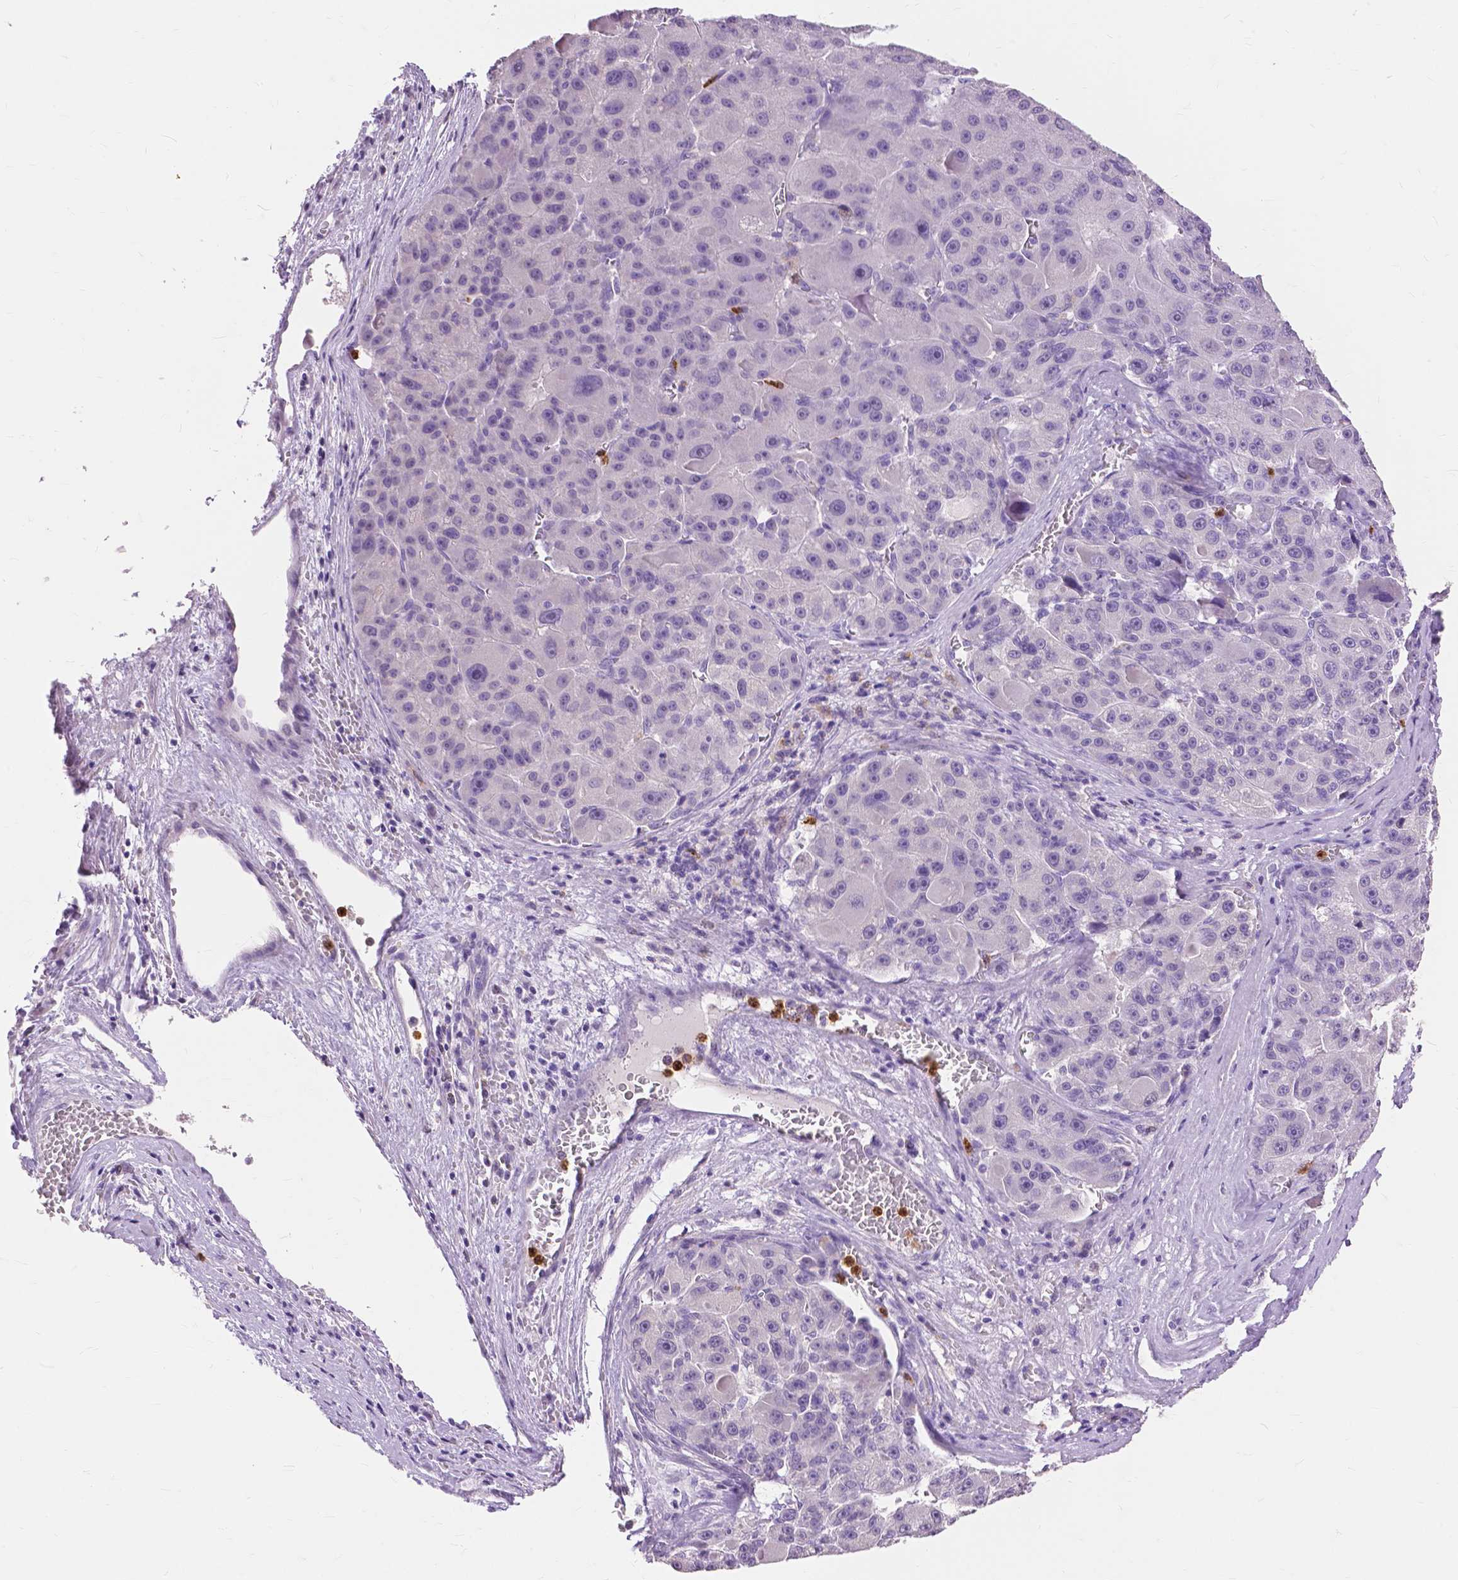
{"staining": {"intensity": "negative", "quantity": "none", "location": "none"}, "tissue": "liver cancer", "cell_type": "Tumor cells", "image_type": "cancer", "snomed": [{"axis": "morphology", "description": "Carcinoma, Hepatocellular, NOS"}, {"axis": "topography", "description": "Liver"}], "caption": "Liver cancer (hepatocellular carcinoma) was stained to show a protein in brown. There is no significant positivity in tumor cells.", "gene": "CXCR2", "patient": {"sex": "male", "age": 76}}